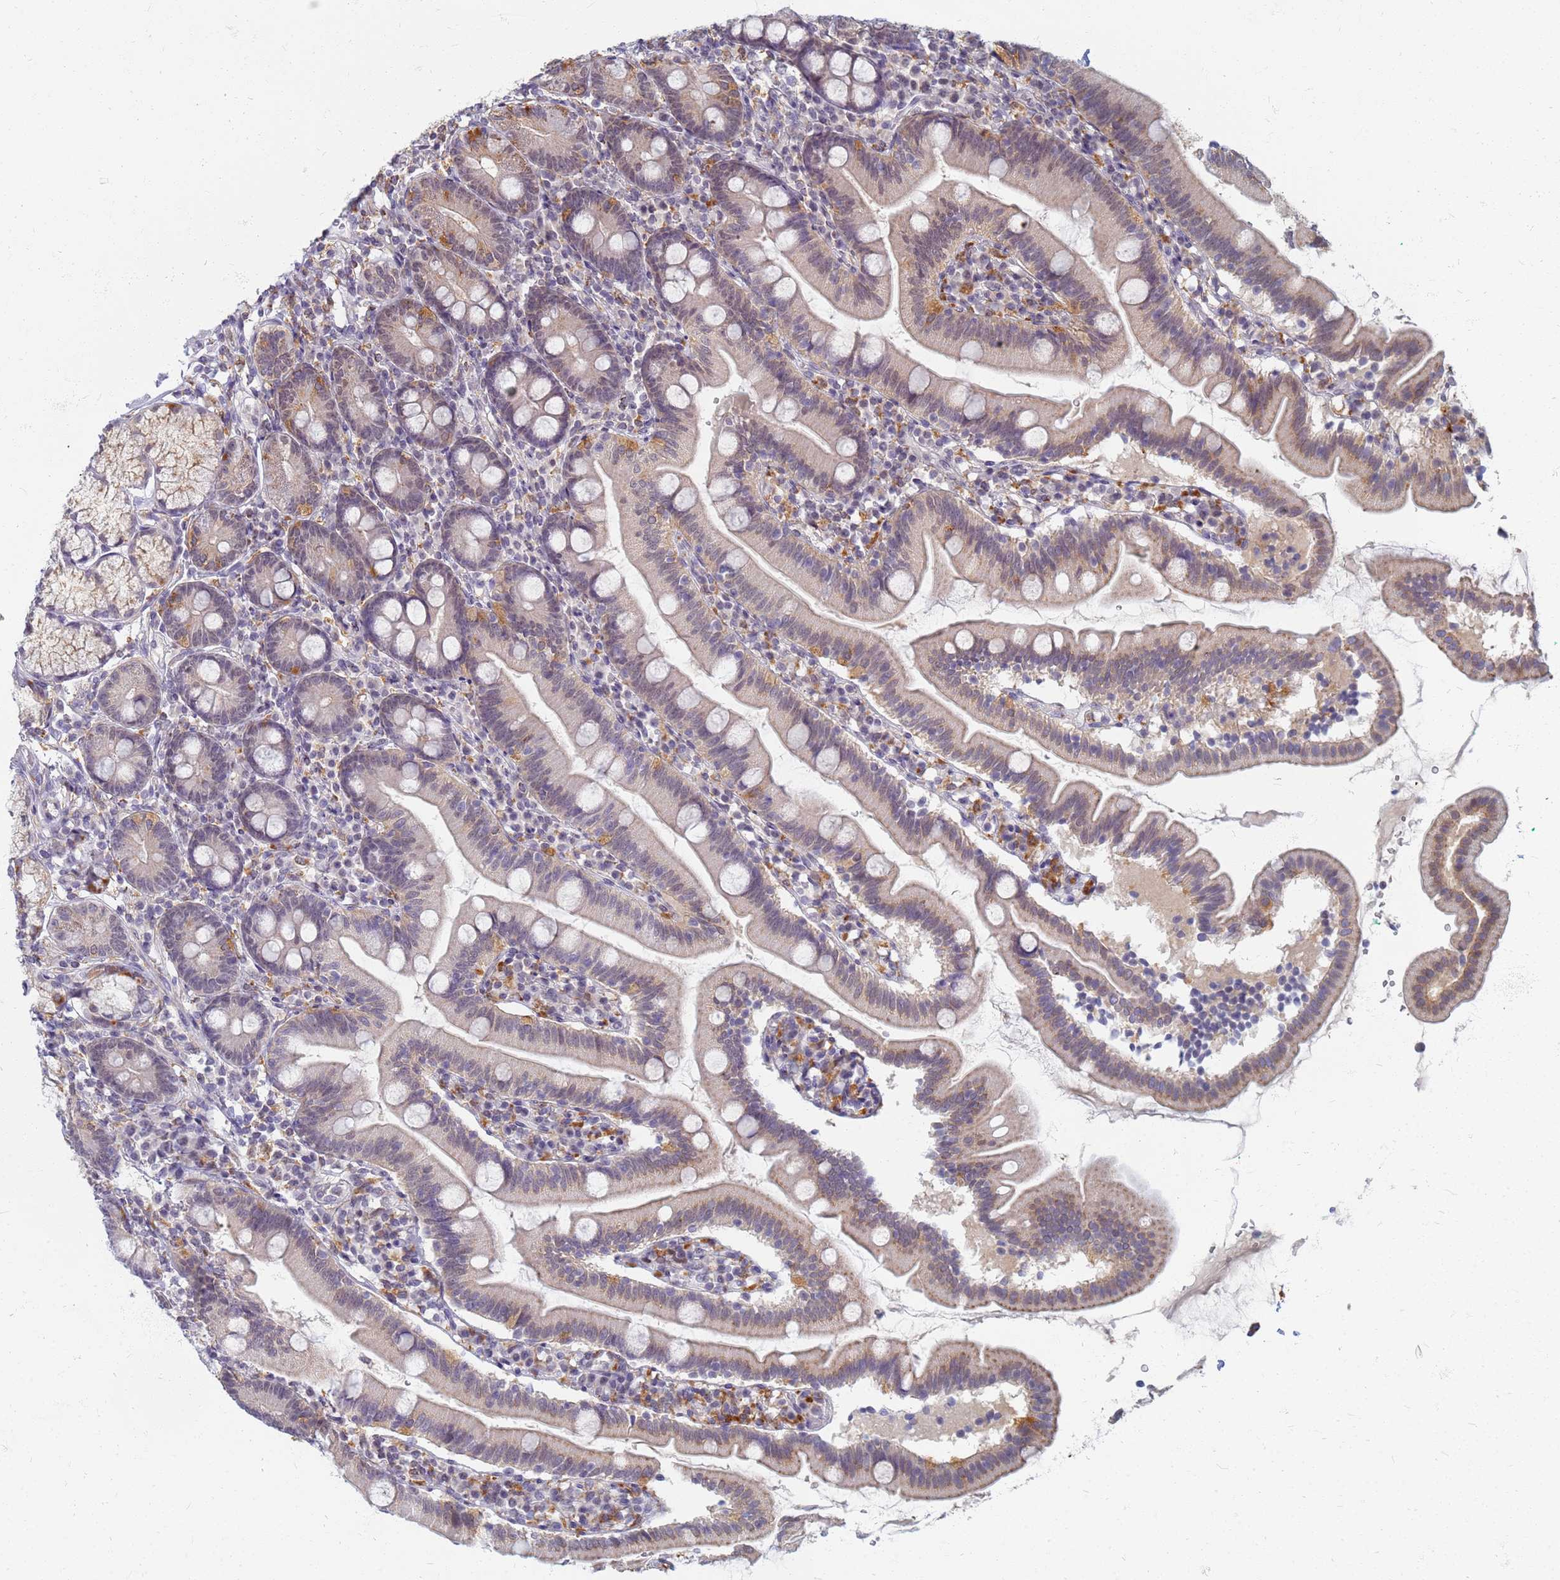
{"staining": {"intensity": "moderate", "quantity": "25%-75%", "location": "cytoplasmic/membranous"}, "tissue": "duodenum", "cell_type": "Glandular cells", "image_type": "normal", "snomed": [{"axis": "morphology", "description": "Normal tissue, NOS"}, {"axis": "topography", "description": "Duodenum"}], "caption": "This photomicrograph exhibits immunohistochemistry (IHC) staining of benign duodenum, with medium moderate cytoplasmic/membranous expression in approximately 25%-75% of glandular cells.", "gene": "ATP6V1E1", "patient": {"sex": "female", "age": 67}}